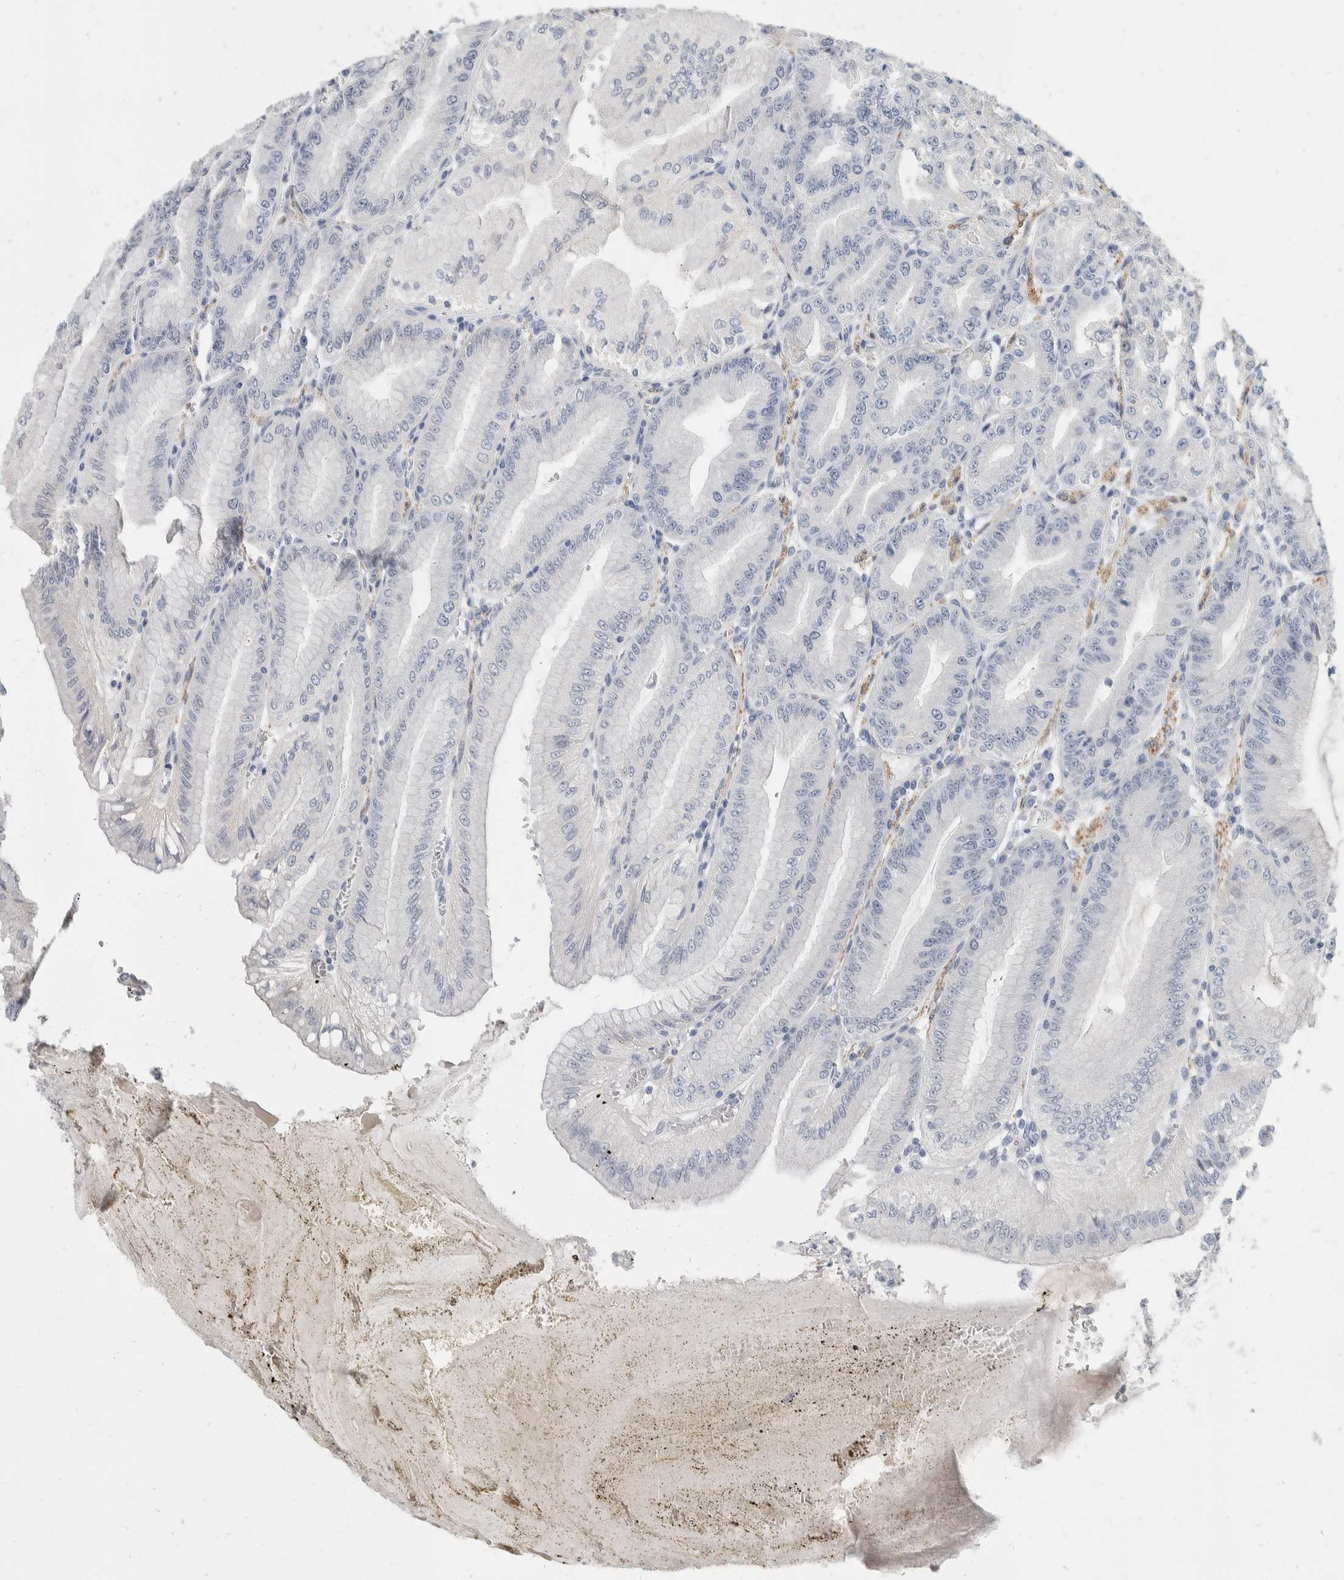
{"staining": {"intensity": "negative", "quantity": "none", "location": "none"}, "tissue": "stomach", "cell_type": "Glandular cells", "image_type": "normal", "snomed": [{"axis": "morphology", "description": "Normal tissue, NOS"}, {"axis": "topography", "description": "Stomach, lower"}], "caption": "High magnification brightfield microscopy of unremarkable stomach stained with DAB (3,3'-diaminobenzidine) (brown) and counterstained with hematoxylin (blue): glandular cells show no significant positivity. The staining was performed using DAB (3,3'-diaminobenzidine) to visualize the protein expression in brown, while the nuclei were stained in blue with hematoxylin (Magnification: 20x).", "gene": "CATSPERD", "patient": {"sex": "male", "age": 71}}